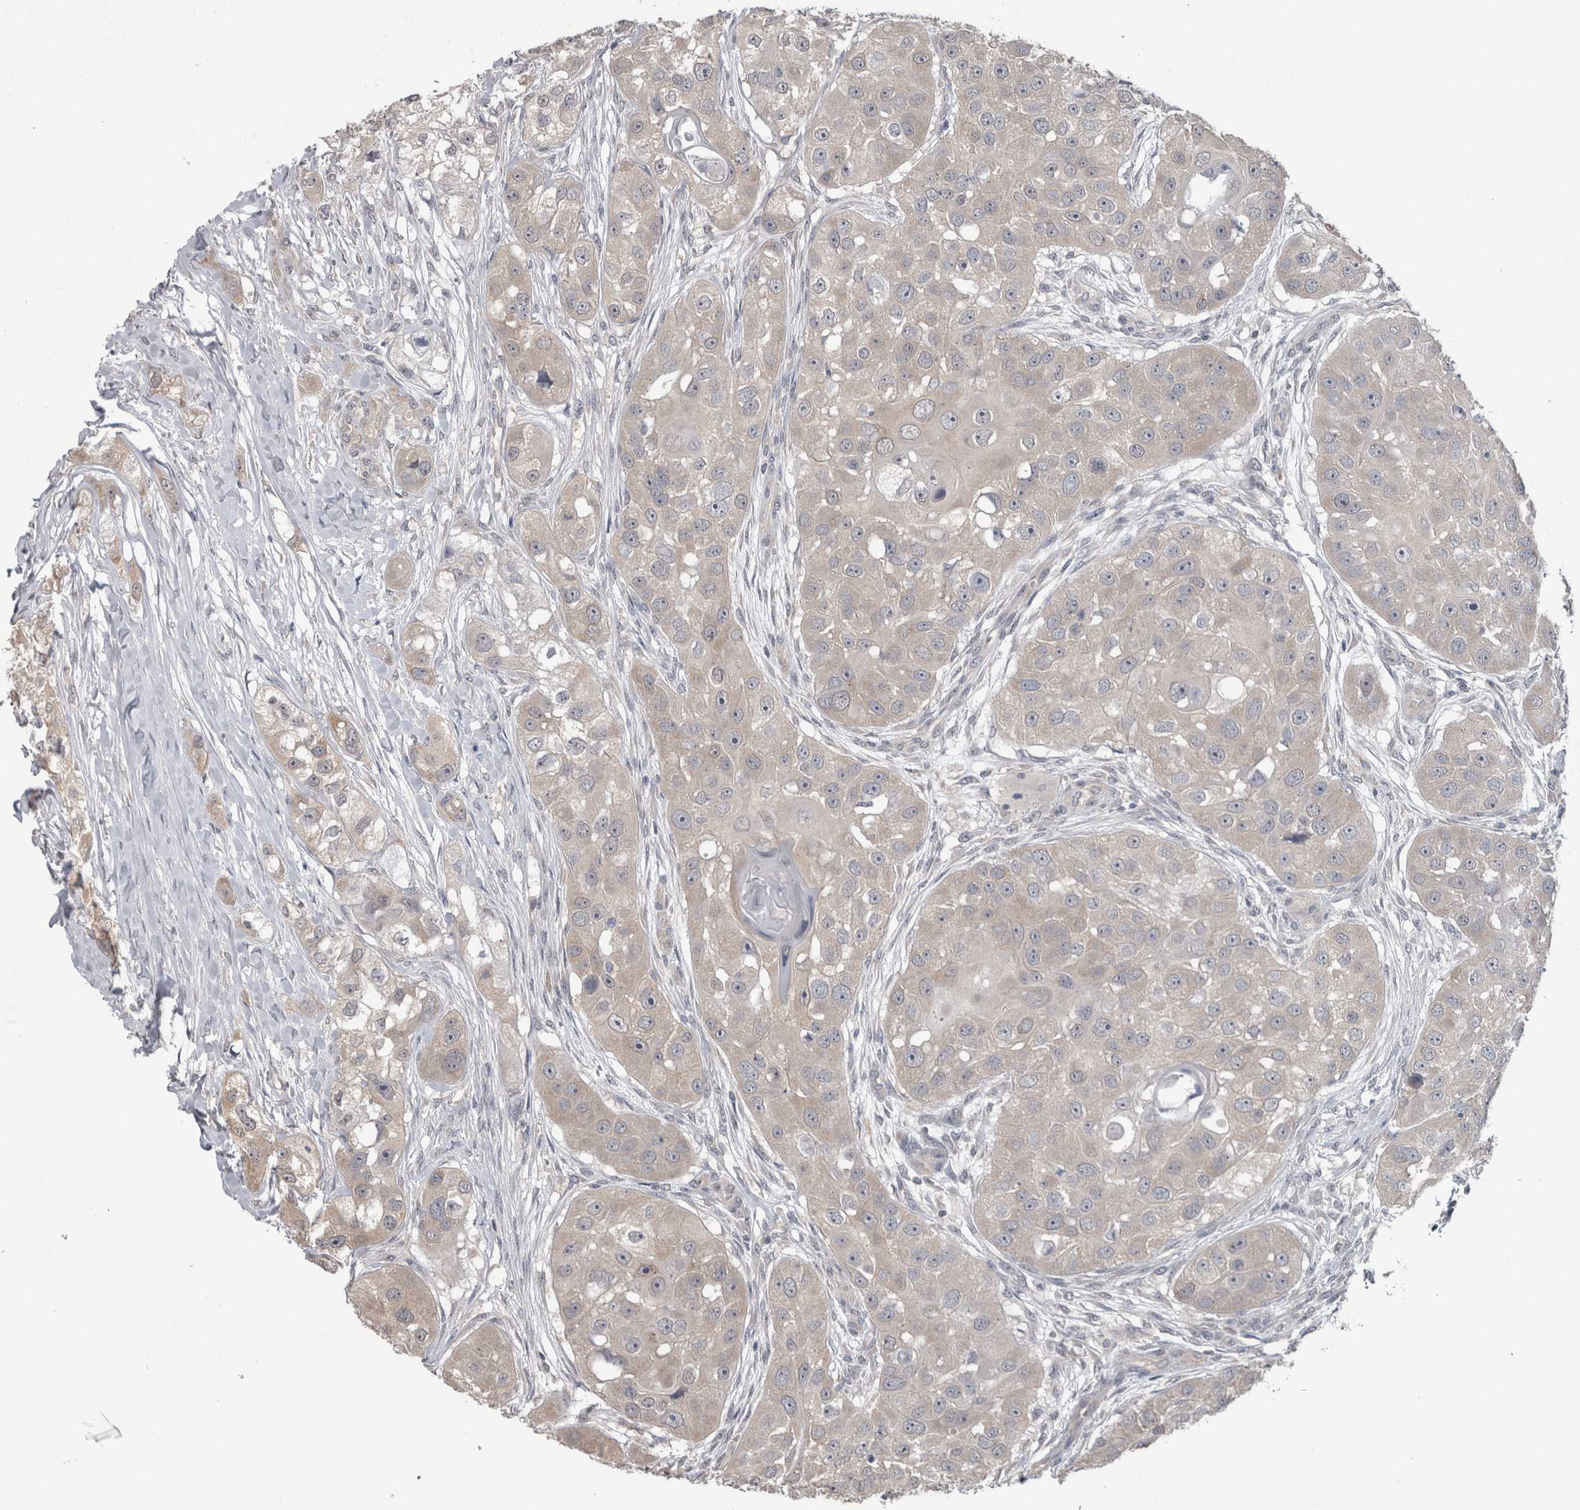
{"staining": {"intensity": "negative", "quantity": "none", "location": "none"}, "tissue": "head and neck cancer", "cell_type": "Tumor cells", "image_type": "cancer", "snomed": [{"axis": "morphology", "description": "Normal tissue, NOS"}, {"axis": "morphology", "description": "Squamous cell carcinoma, NOS"}, {"axis": "topography", "description": "Skeletal muscle"}, {"axis": "topography", "description": "Head-Neck"}], "caption": "High power microscopy photomicrograph of an immunohistochemistry micrograph of head and neck cancer, revealing no significant expression in tumor cells.", "gene": "DDX6", "patient": {"sex": "male", "age": 51}}